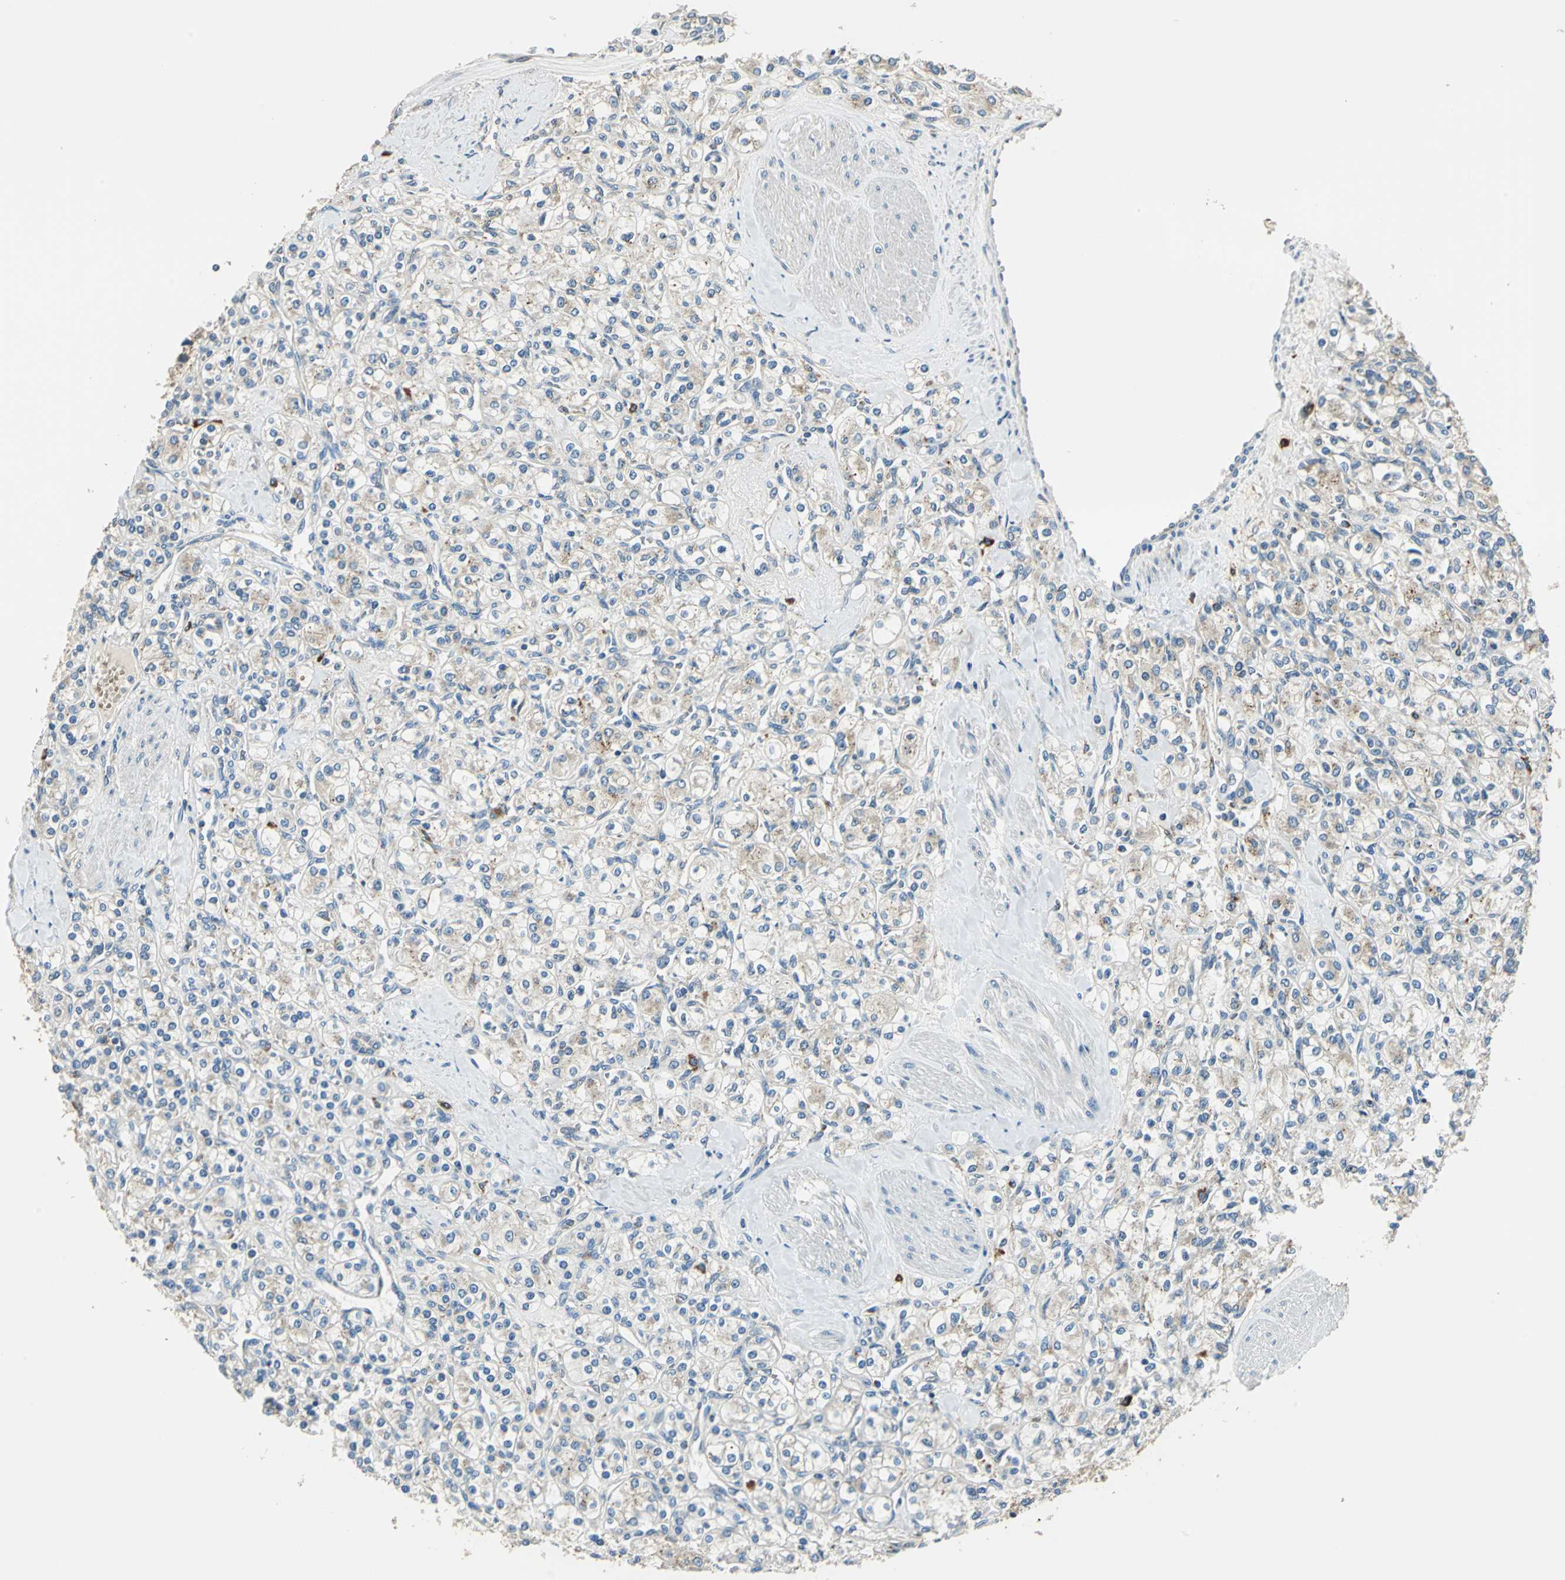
{"staining": {"intensity": "weak", "quantity": "<25%", "location": "cytoplasmic/membranous"}, "tissue": "renal cancer", "cell_type": "Tumor cells", "image_type": "cancer", "snomed": [{"axis": "morphology", "description": "Adenocarcinoma, NOS"}, {"axis": "topography", "description": "Kidney"}], "caption": "IHC image of human renal cancer (adenocarcinoma) stained for a protein (brown), which exhibits no positivity in tumor cells.", "gene": "NIT1", "patient": {"sex": "male", "age": 77}}